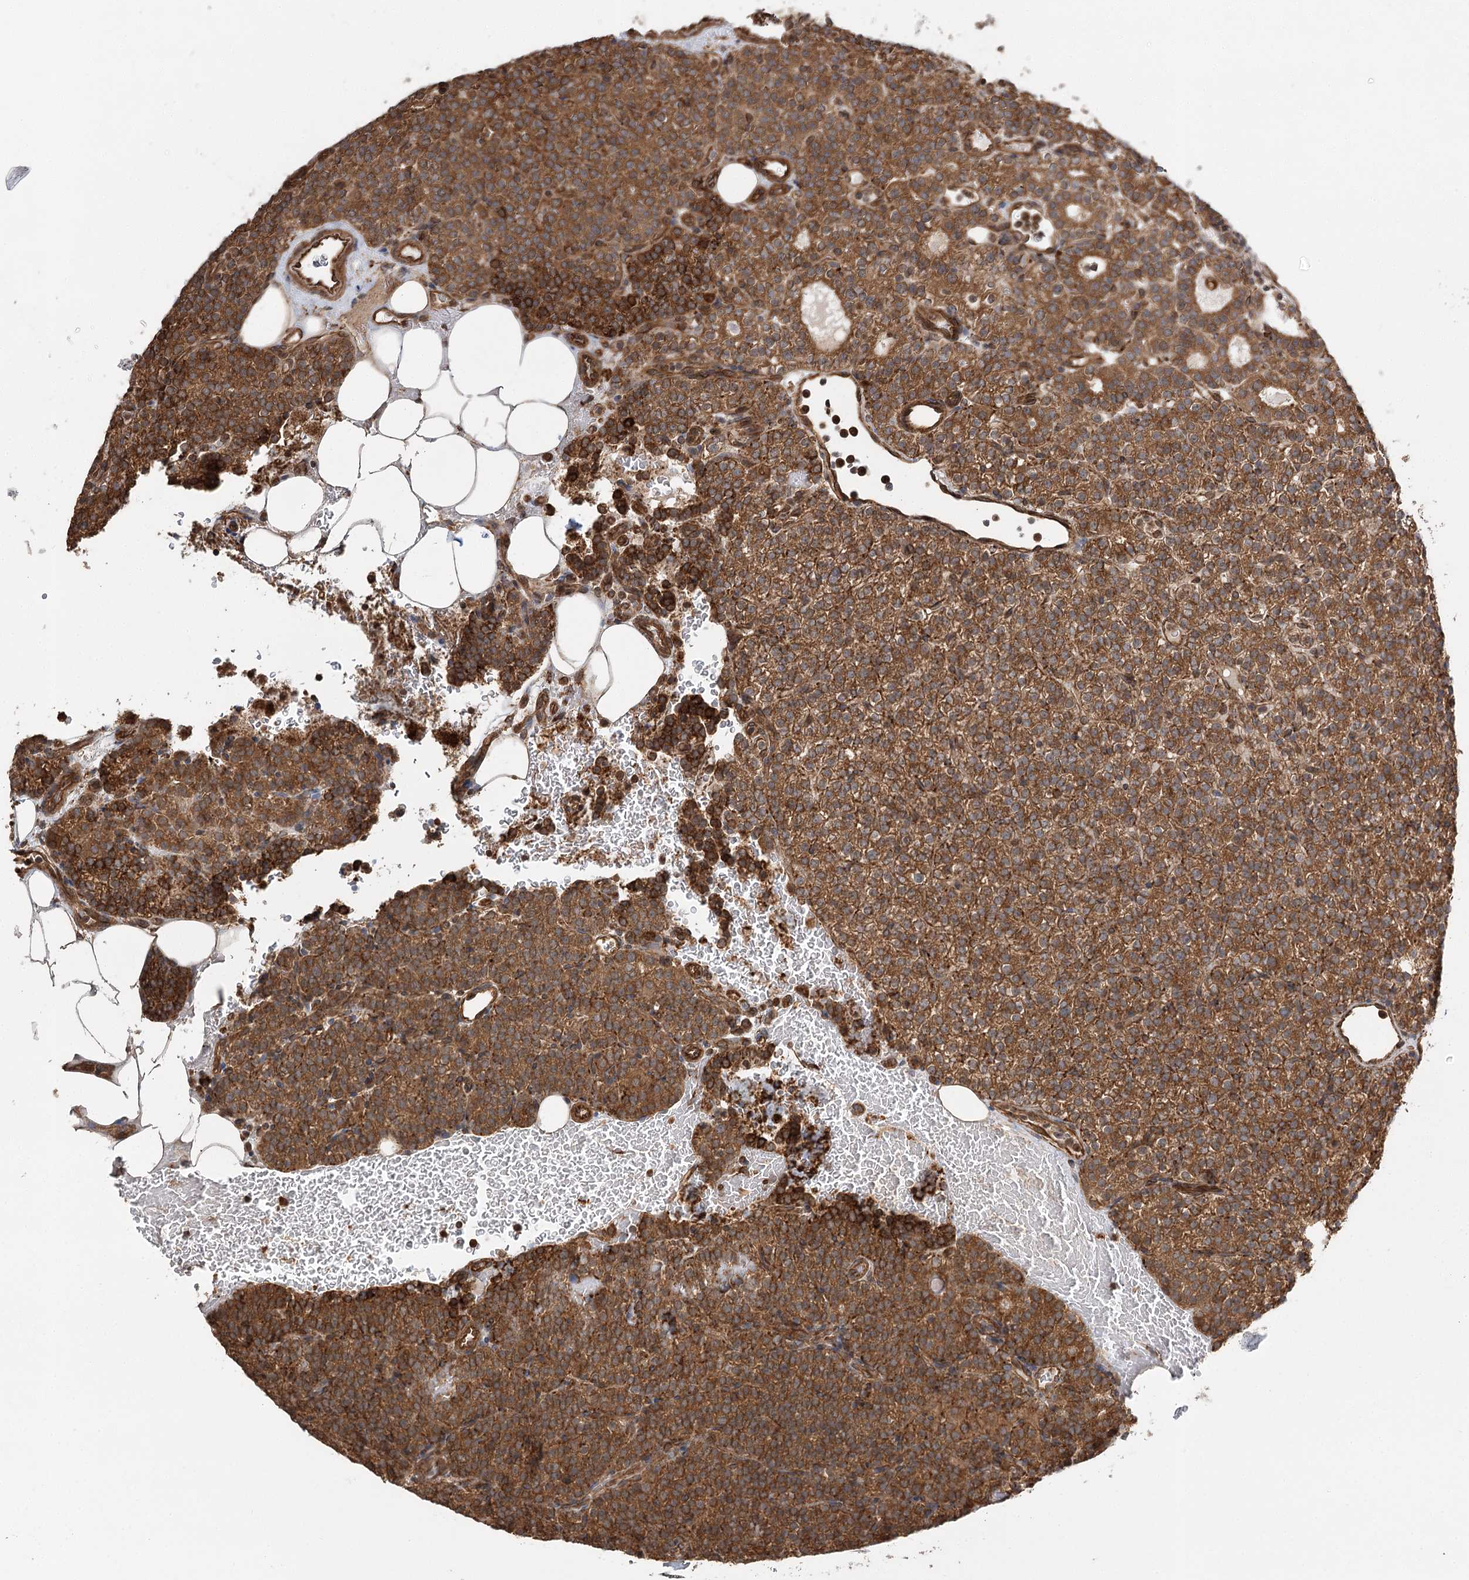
{"staining": {"intensity": "moderate", "quantity": ">75%", "location": "cytoplasmic/membranous"}, "tissue": "parathyroid gland", "cell_type": "Glandular cells", "image_type": "normal", "snomed": [{"axis": "morphology", "description": "Normal tissue, NOS"}, {"axis": "topography", "description": "Parathyroid gland"}], "caption": "This micrograph shows benign parathyroid gland stained with immunohistochemistry to label a protein in brown. The cytoplasmic/membranous of glandular cells show moderate positivity for the protein. Nuclei are counter-stained blue.", "gene": "DNAJB14", "patient": {"sex": "female", "age": 48}}